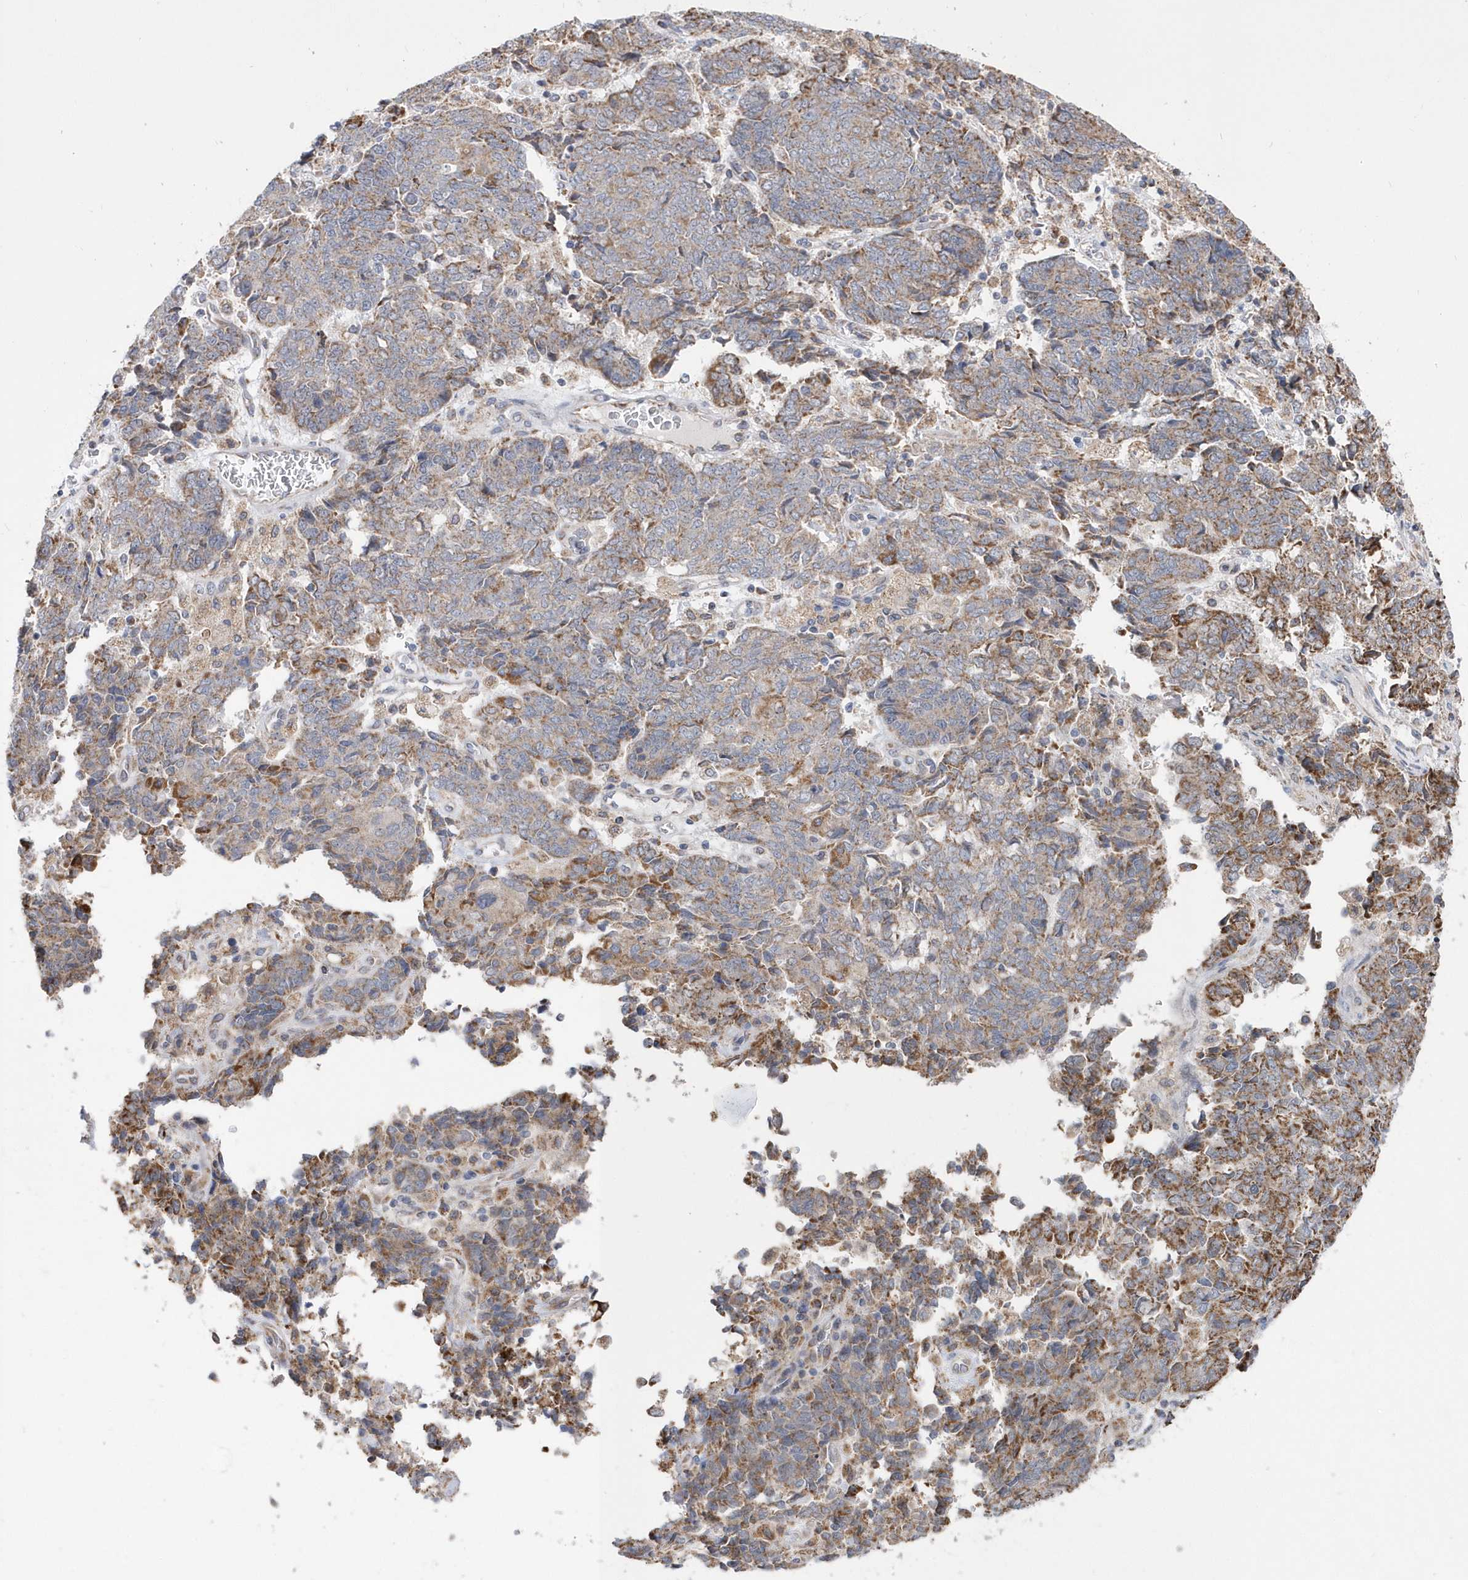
{"staining": {"intensity": "moderate", "quantity": "25%-75%", "location": "cytoplasmic/membranous"}, "tissue": "endometrial cancer", "cell_type": "Tumor cells", "image_type": "cancer", "snomed": [{"axis": "morphology", "description": "Adenocarcinoma, NOS"}, {"axis": "topography", "description": "Endometrium"}], "caption": "A brown stain shows moderate cytoplasmic/membranous staining of a protein in endometrial adenocarcinoma tumor cells.", "gene": "SPATA5", "patient": {"sex": "female", "age": 80}}